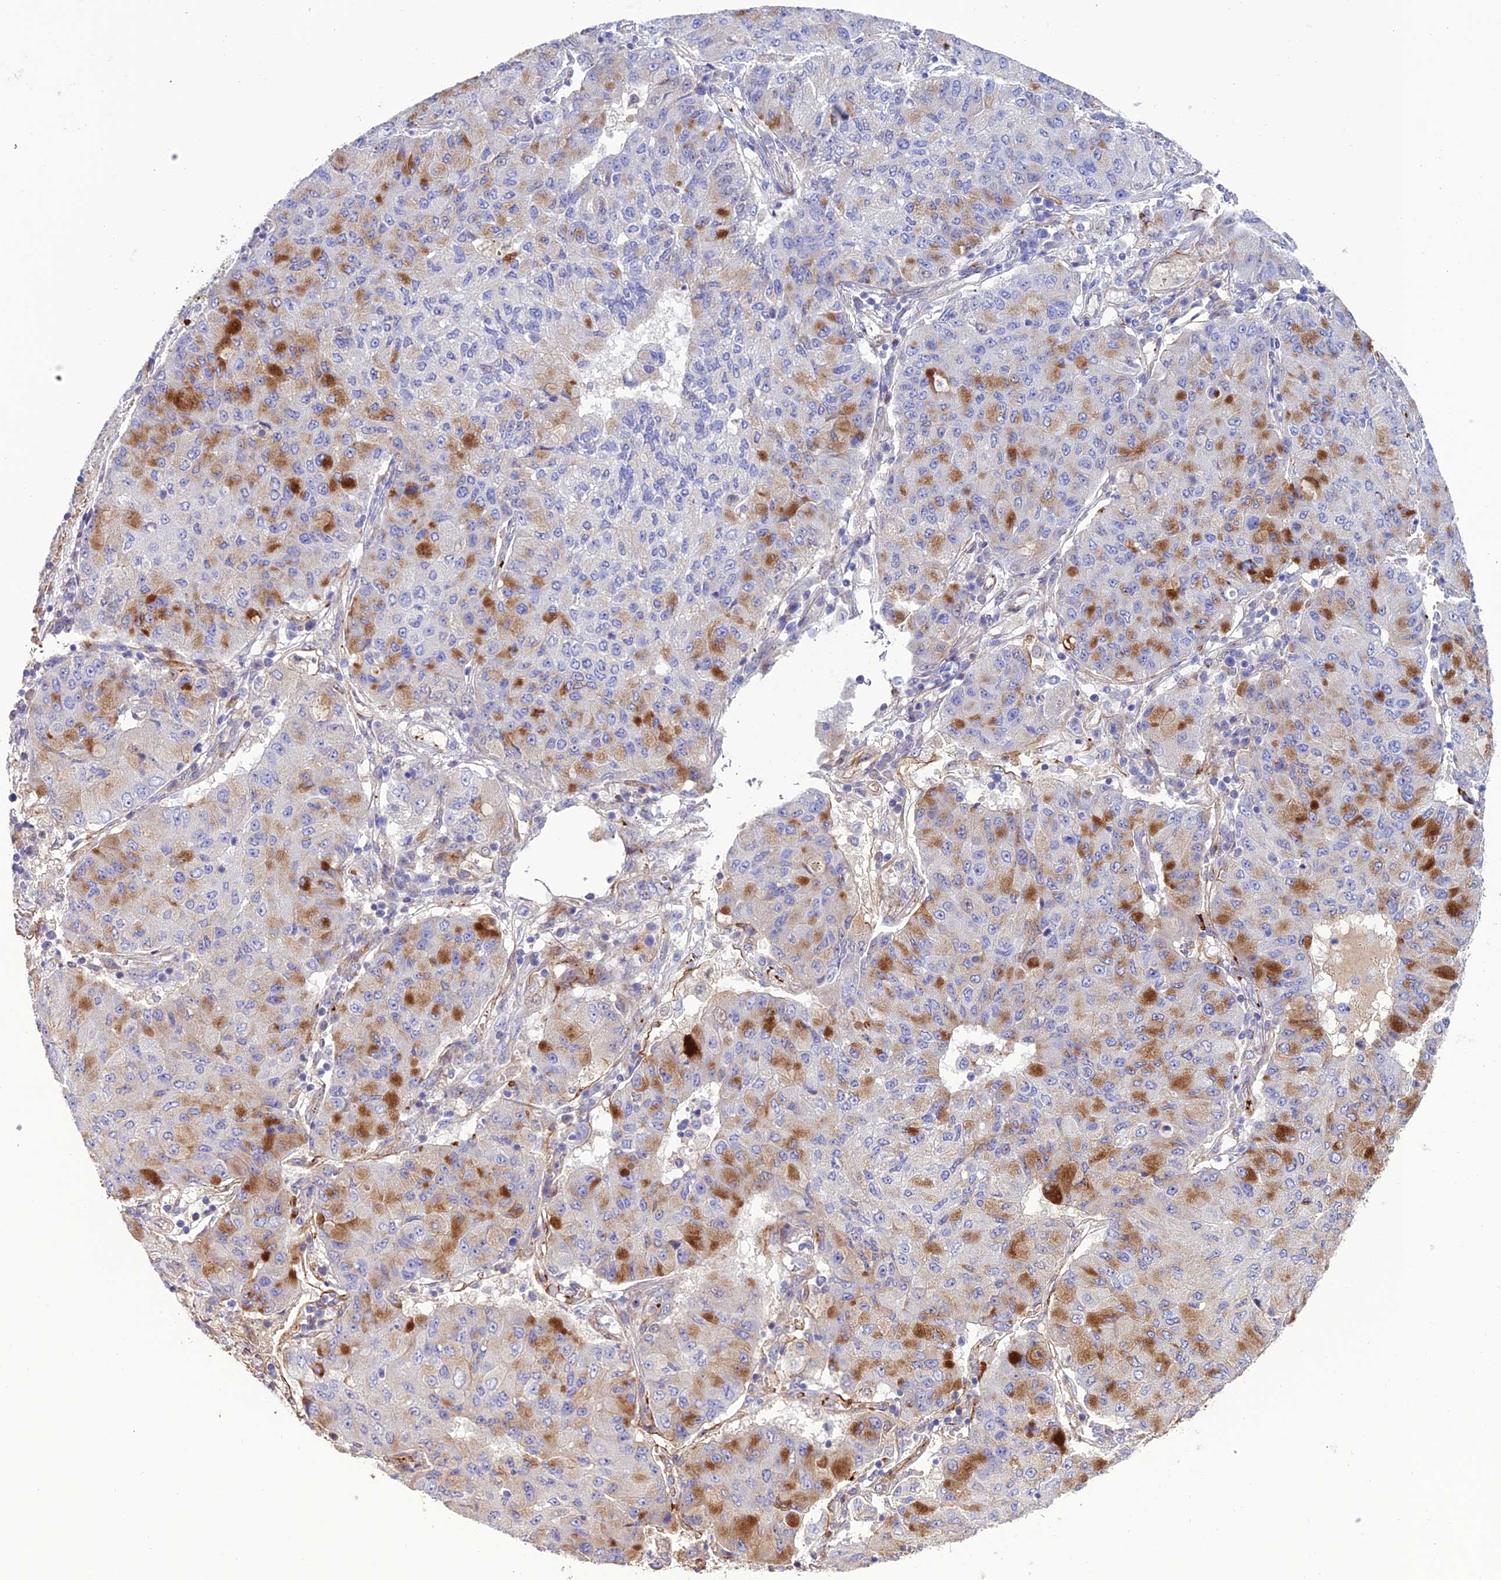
{"staining": {"intensity": "moderate", "quantity": "<25%", "location": "cytoplasmic/membranous"}, "tissue": "lung cancer", "cell_type": "Tumor cells", "image_type": "cancer", "snomed": [{"axis": "morphology", "description": "Squamous cell carcinoma, NOS"}, {"axis": "topography", "description": "Lung"}], "caption": "There is low levels of moderate cytoplasmic/membranous positivity in tumor cells of lung squamous cell carcinoma, as demonstrated by immunohistochemical staining (brown color).", "gene": "REX1BD", "patient": {"sex": "male", "age": 74}}